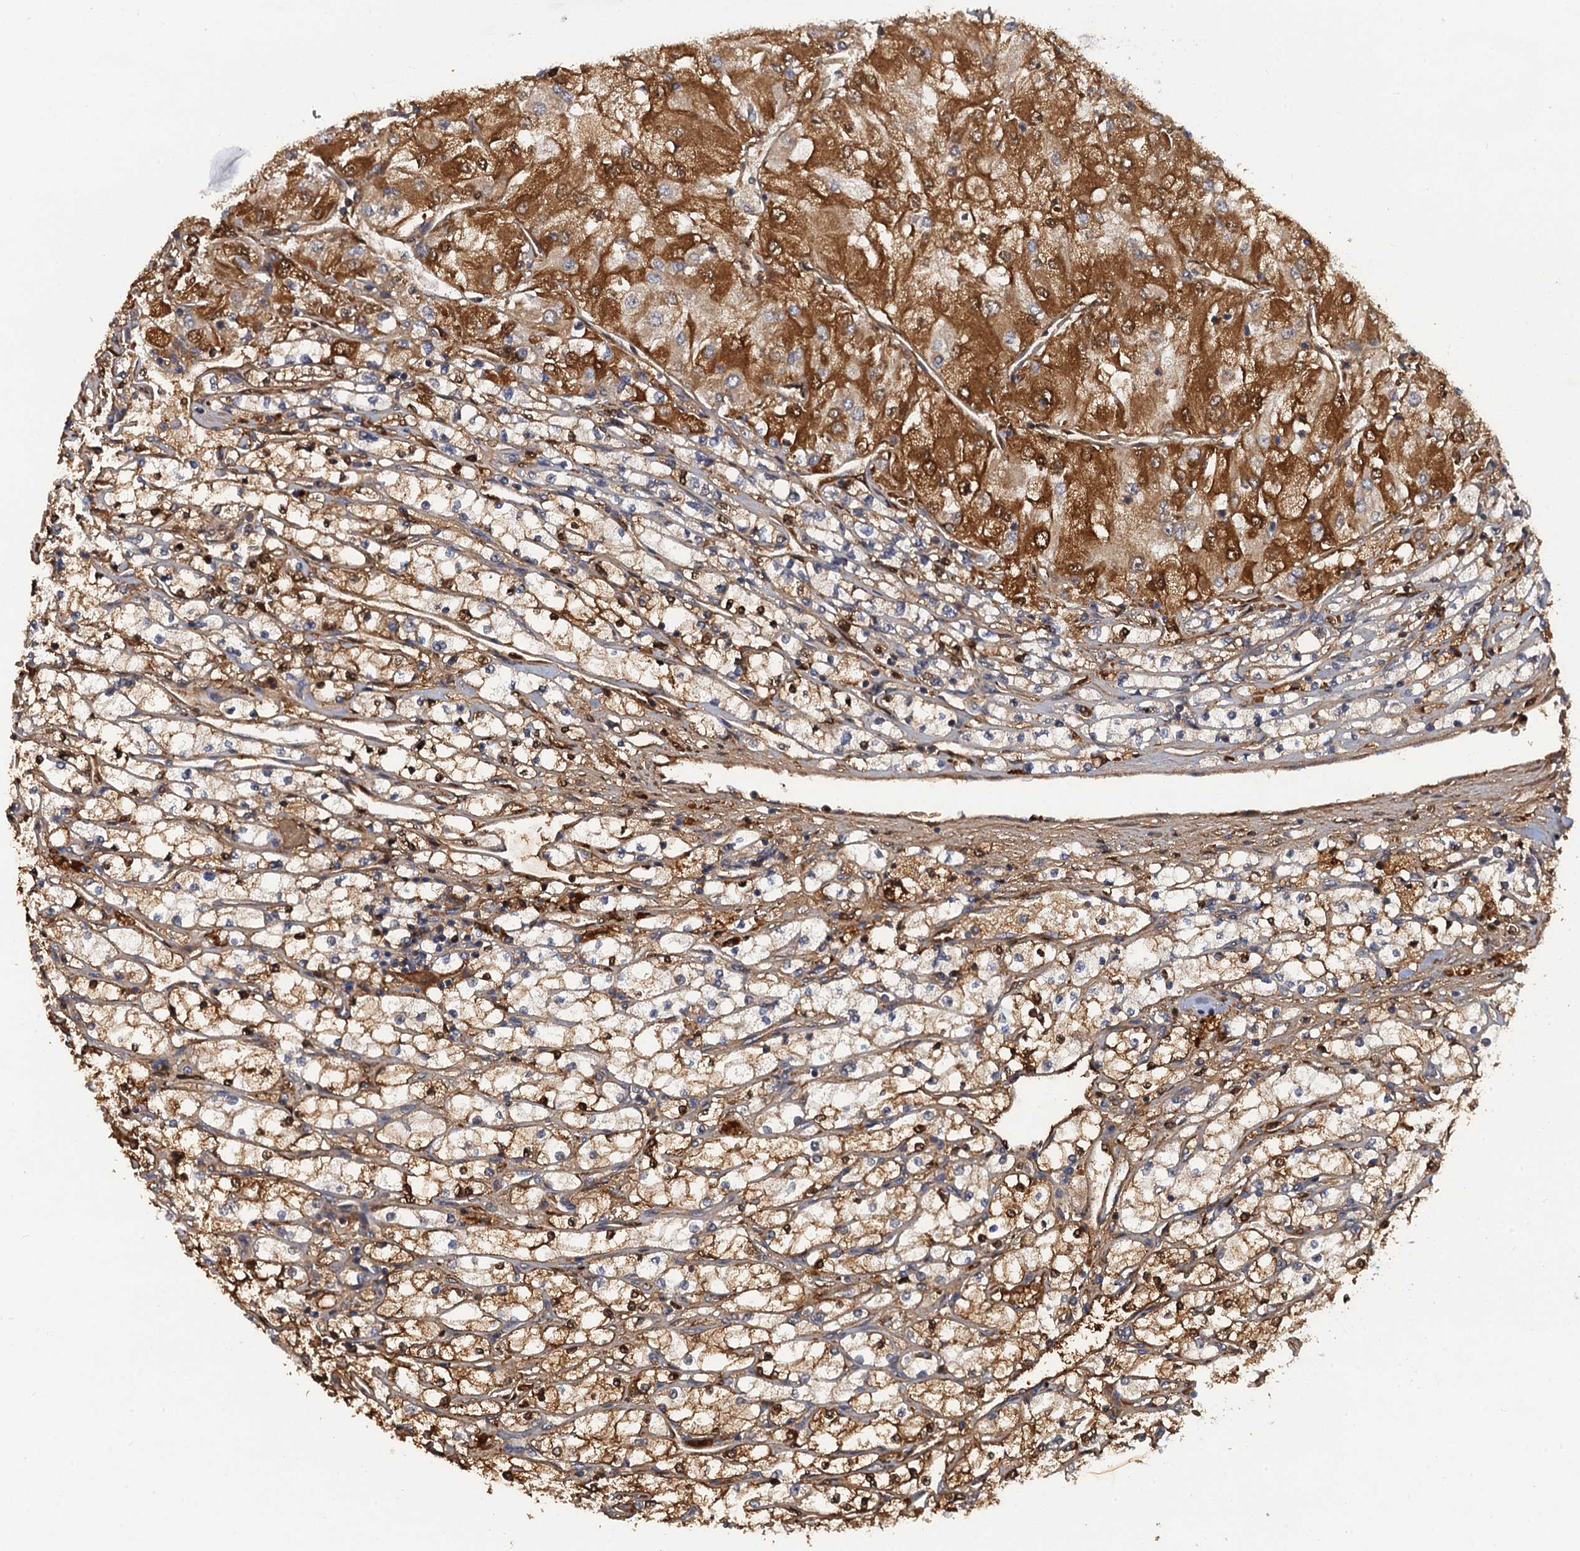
{"staining": {"intensity": "moderate", "quantity": ">75%", "location": "cytoplasmic/membranous"}, "tissue": "renal cancer", "cell_type": "Tumor cells", "image_type": "cancer", "snomed": [{"axis": "morphology", "description": "Adenocarcinoma, NOS"}, {"axis": "topography", "description": "Kidney"}], "caption": "This is a histology image of IHC staining of renal cancer, which shows moderate positivity in the cytoplasmic/membranous of tumor cells.", "gene": "HAPLN3", "patient": {"sex": "male", "age": 80}}